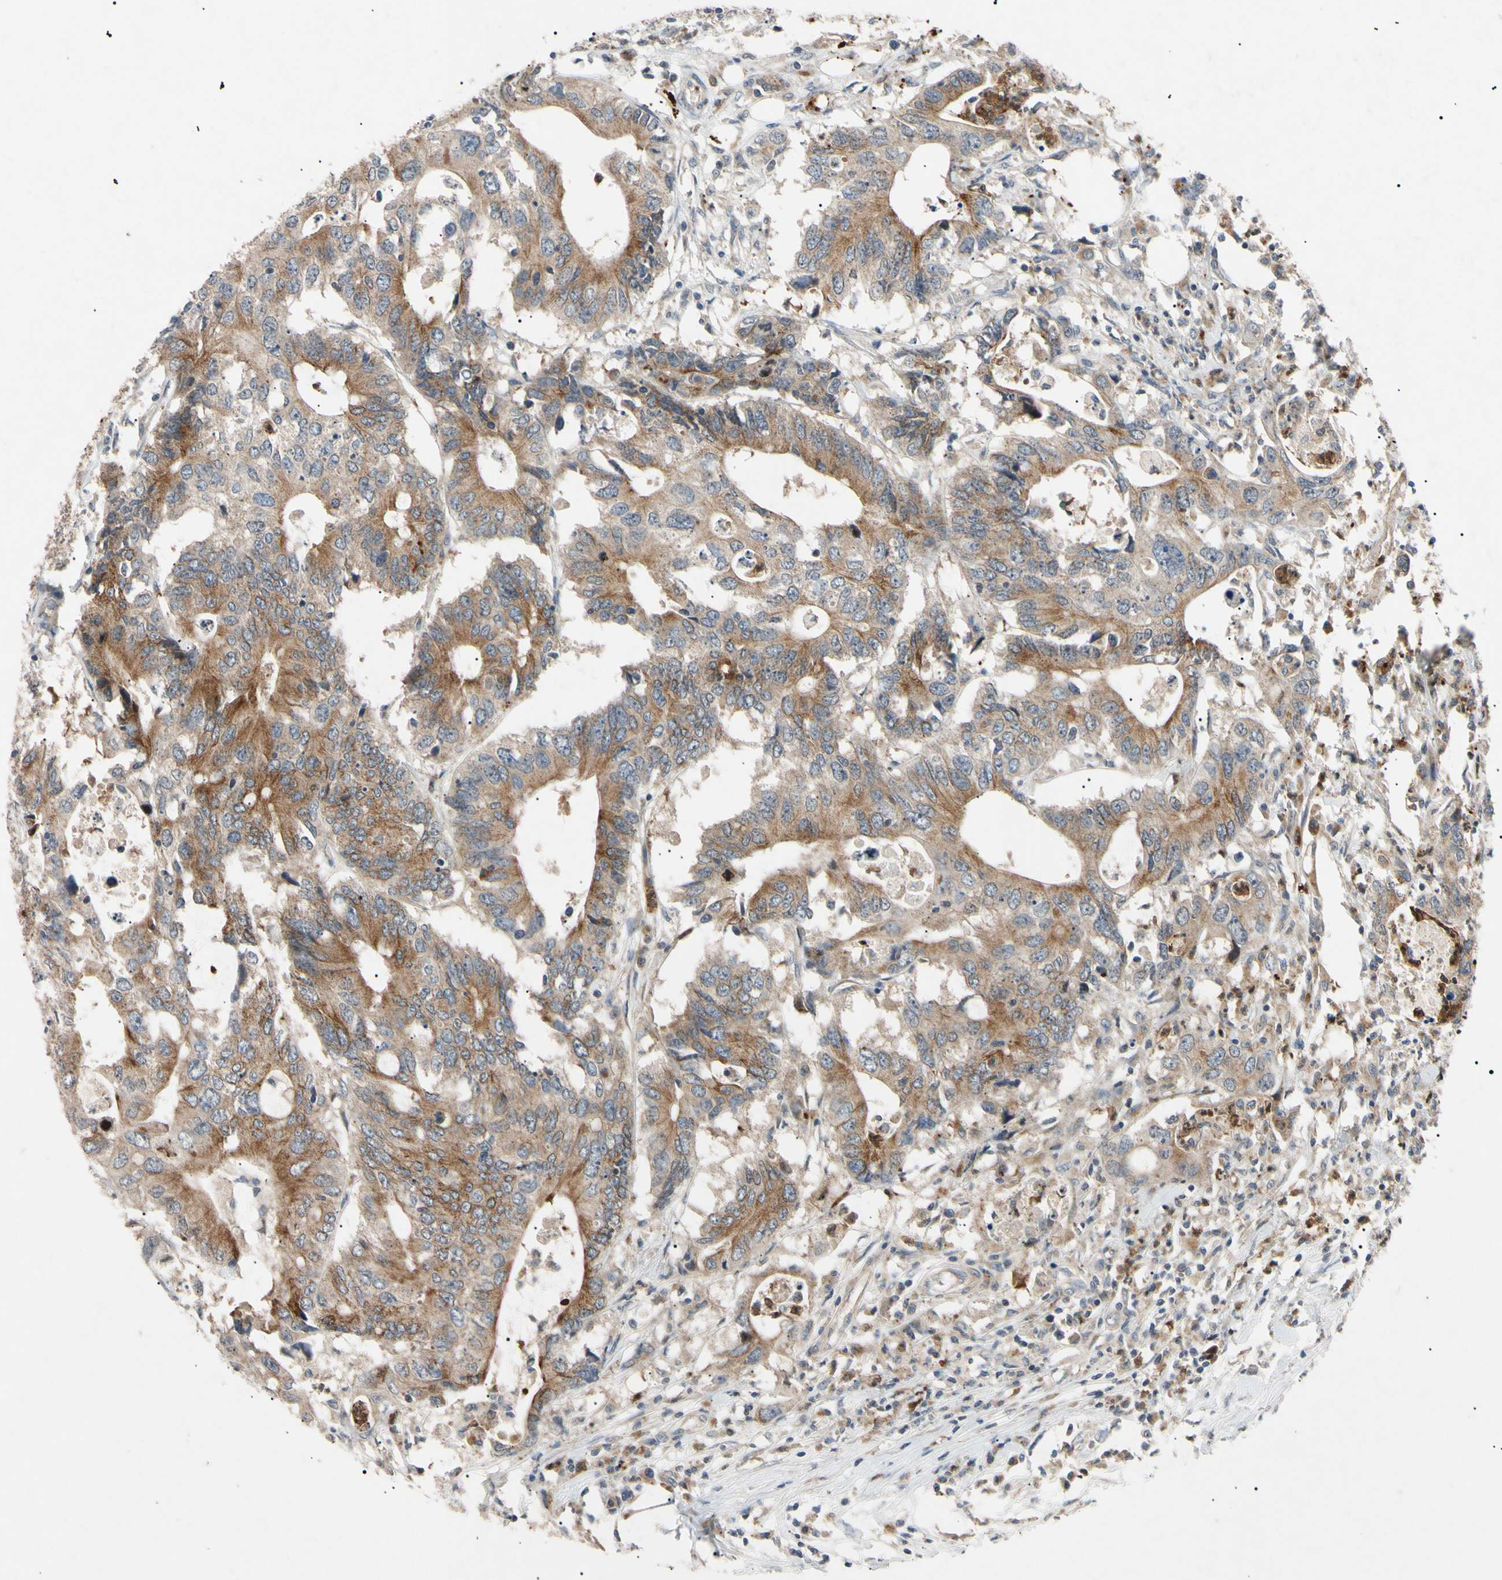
{"staining": {"intensity": "moderate", "quantity": "25%-75%", "location": "cytoplasmic/membranous"}, "tissue": "colorectal cancer", "cell_type": "Tumor cells", "image_type": "cancer", "snomed": [{"axis": "morphology", "description": "Adenocarcinoma, NOS"}, {"axis": "topography", "description": "Colon"}], "caption": "The histopathology image reveals immunohistochemical staining of colorectal cancer (adenocarcinoma). There is moderate cytoplasmic/membranous staining is present in approximately 25%-75% of tumor cells.", "gene": "TUBB4A", "patient": {"sex": "male", "age": 71}}